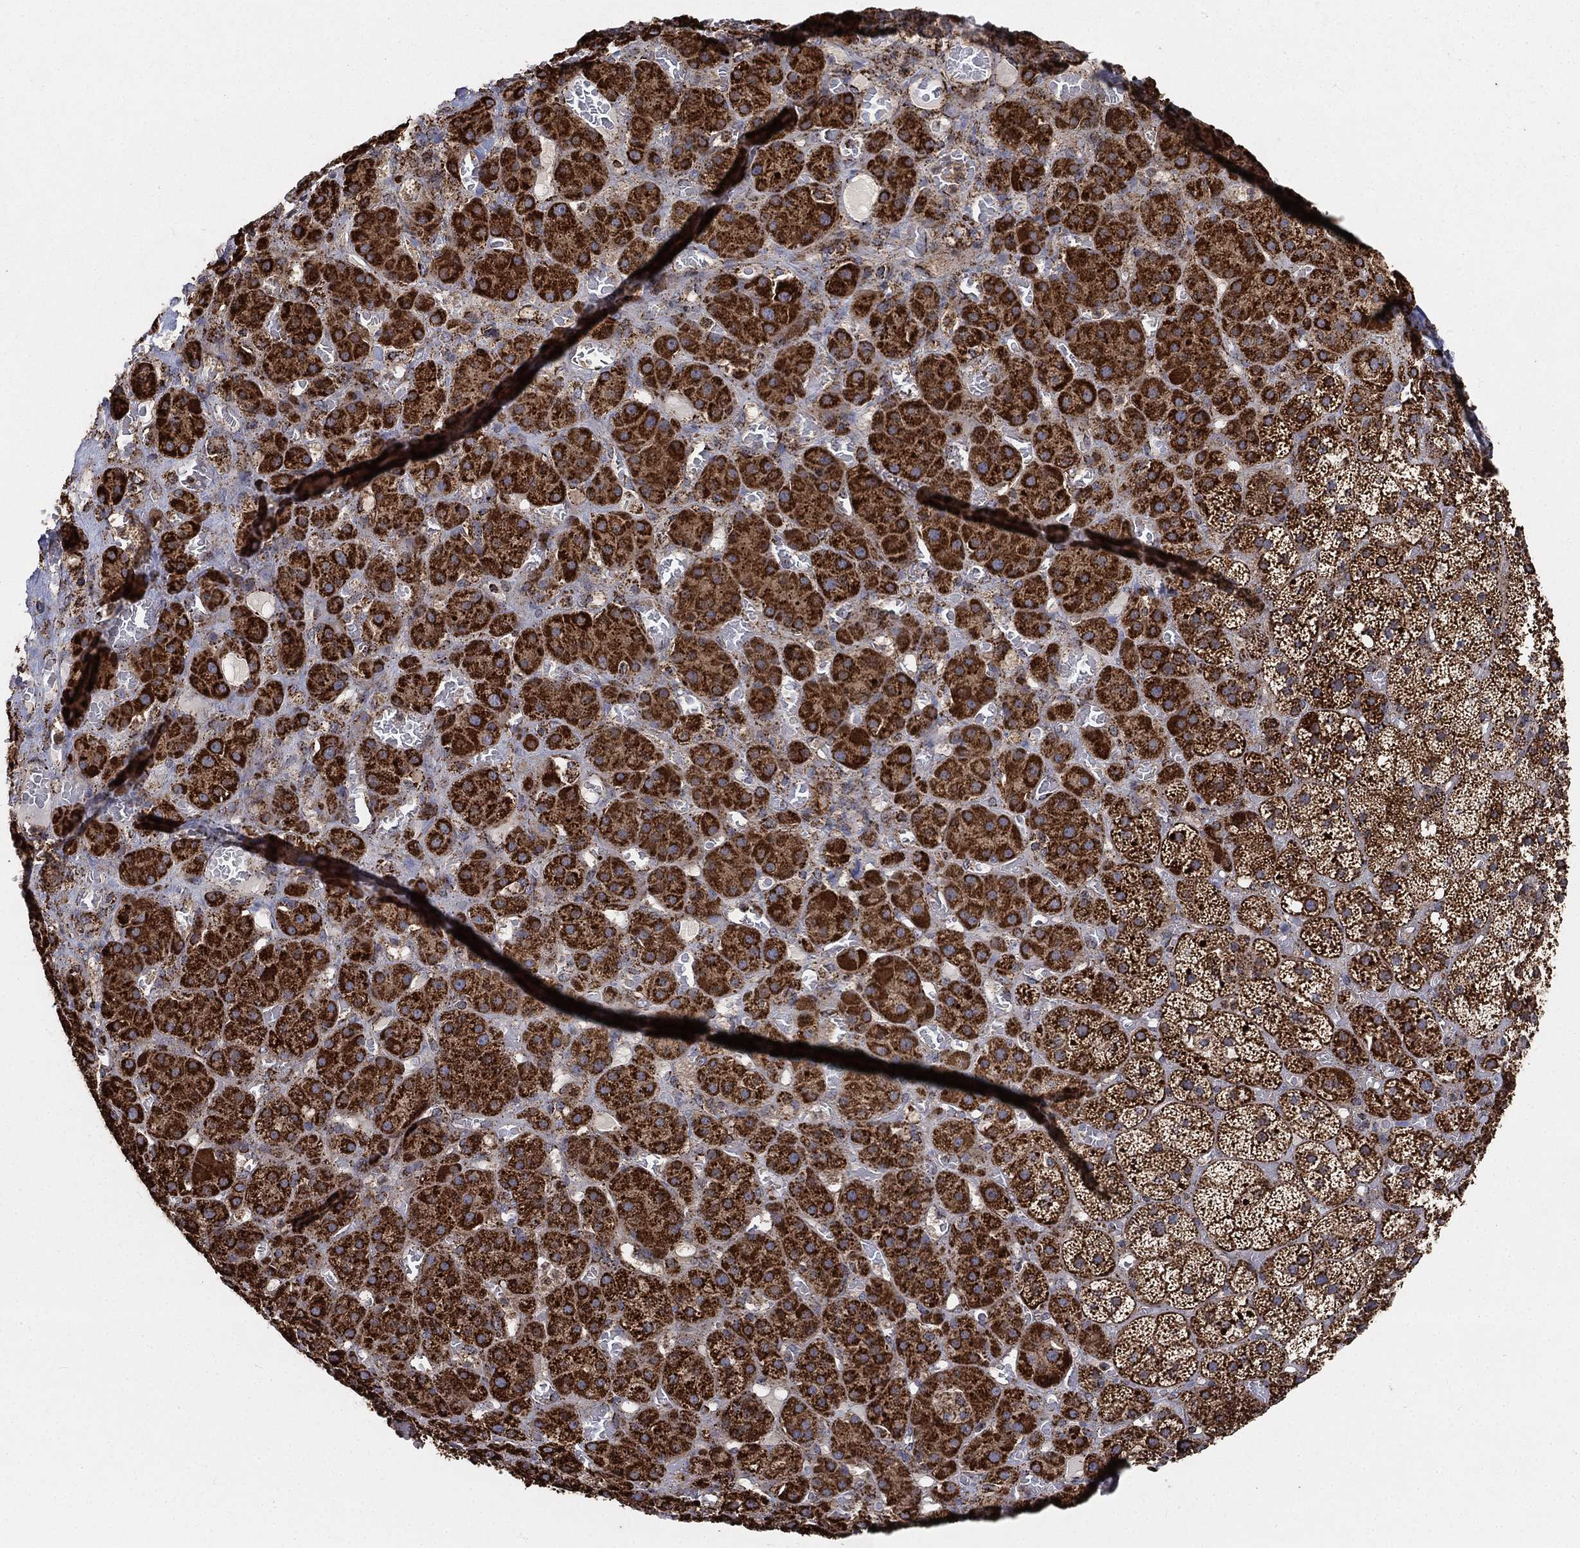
{"staining": {"intensity": "strong", "quantity": ">75%", "location": "cytoplasmic/membranous"}, "tissue": "adrenal gland", "cell_type": "Glandular cells", "image_type": "normal", "snomed": [{"axis": "morphology", "description": "Normal tissue, NOS"}, {"axis": "topography", "description": "Adrenal gland"}], "caption": "A high amount of strong cytoplasmic/membranous staining is present in about >75% of glandular cells in normal adrenal gland. (Brightfield microscopy of DAB IHC at high magnification).", "gene": "SLC38A7", "patient": {"sex": "male", "age": 70}}